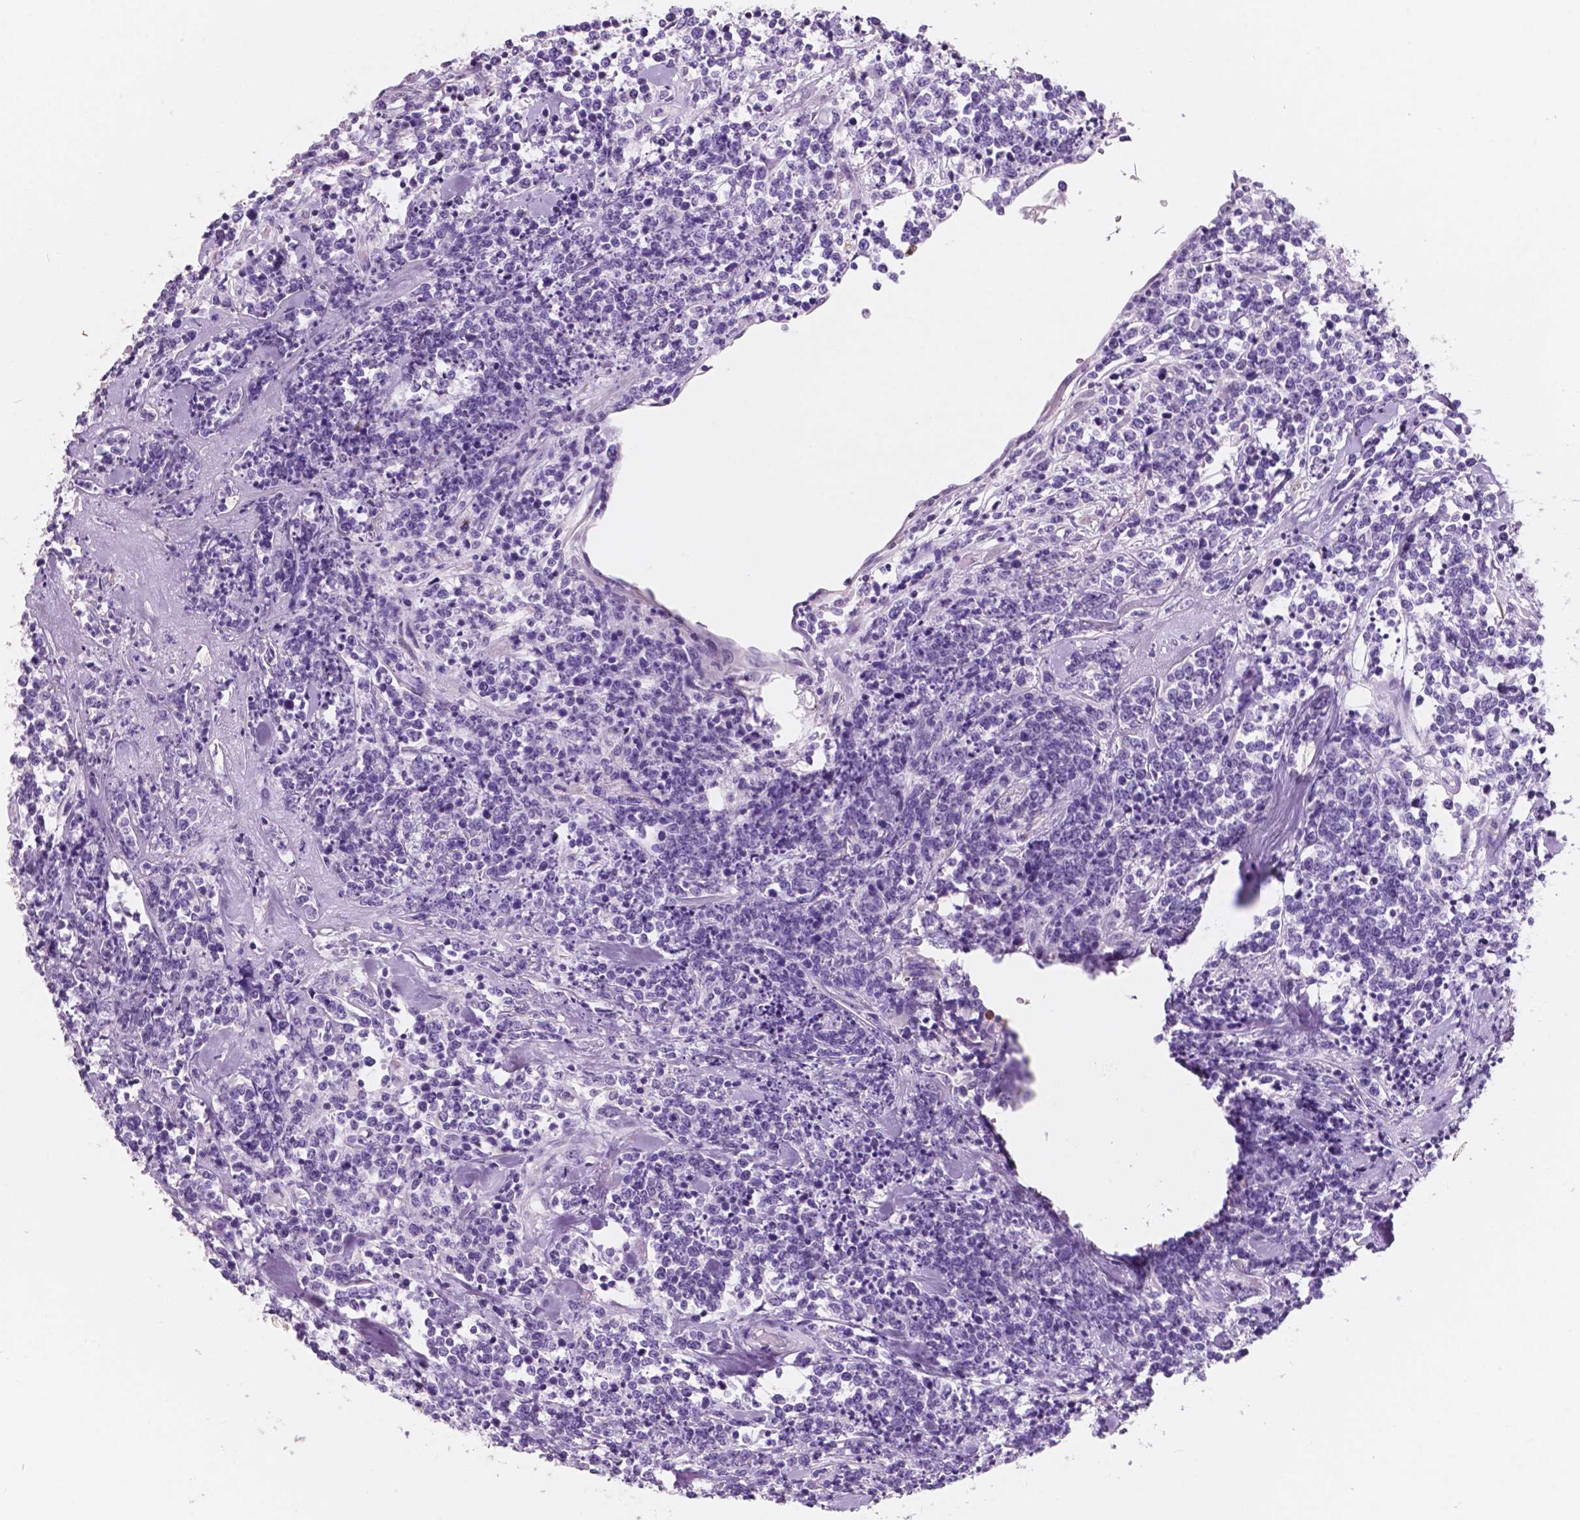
{"staining": {"intensity": "negative", "quantity": "none", "location": "none"}, "tissue": "lymphoma", "cell_type": "Tumor cells", "image_type": "cancer", "snomed": [{"axis": "morphology", "description": "Malignant lymphoma, non-Hodgkin's type, High grade"}, {"axis": "topography", "description": "Colon"}], "caption": "The IHC histopathology image has no significant expression in tumor cells of malignant lymphoma, non-Hodgkin's type (high-grade) tissue.", "gene": "CUZD1", "patient": {"sex": "male", "age": 82}}